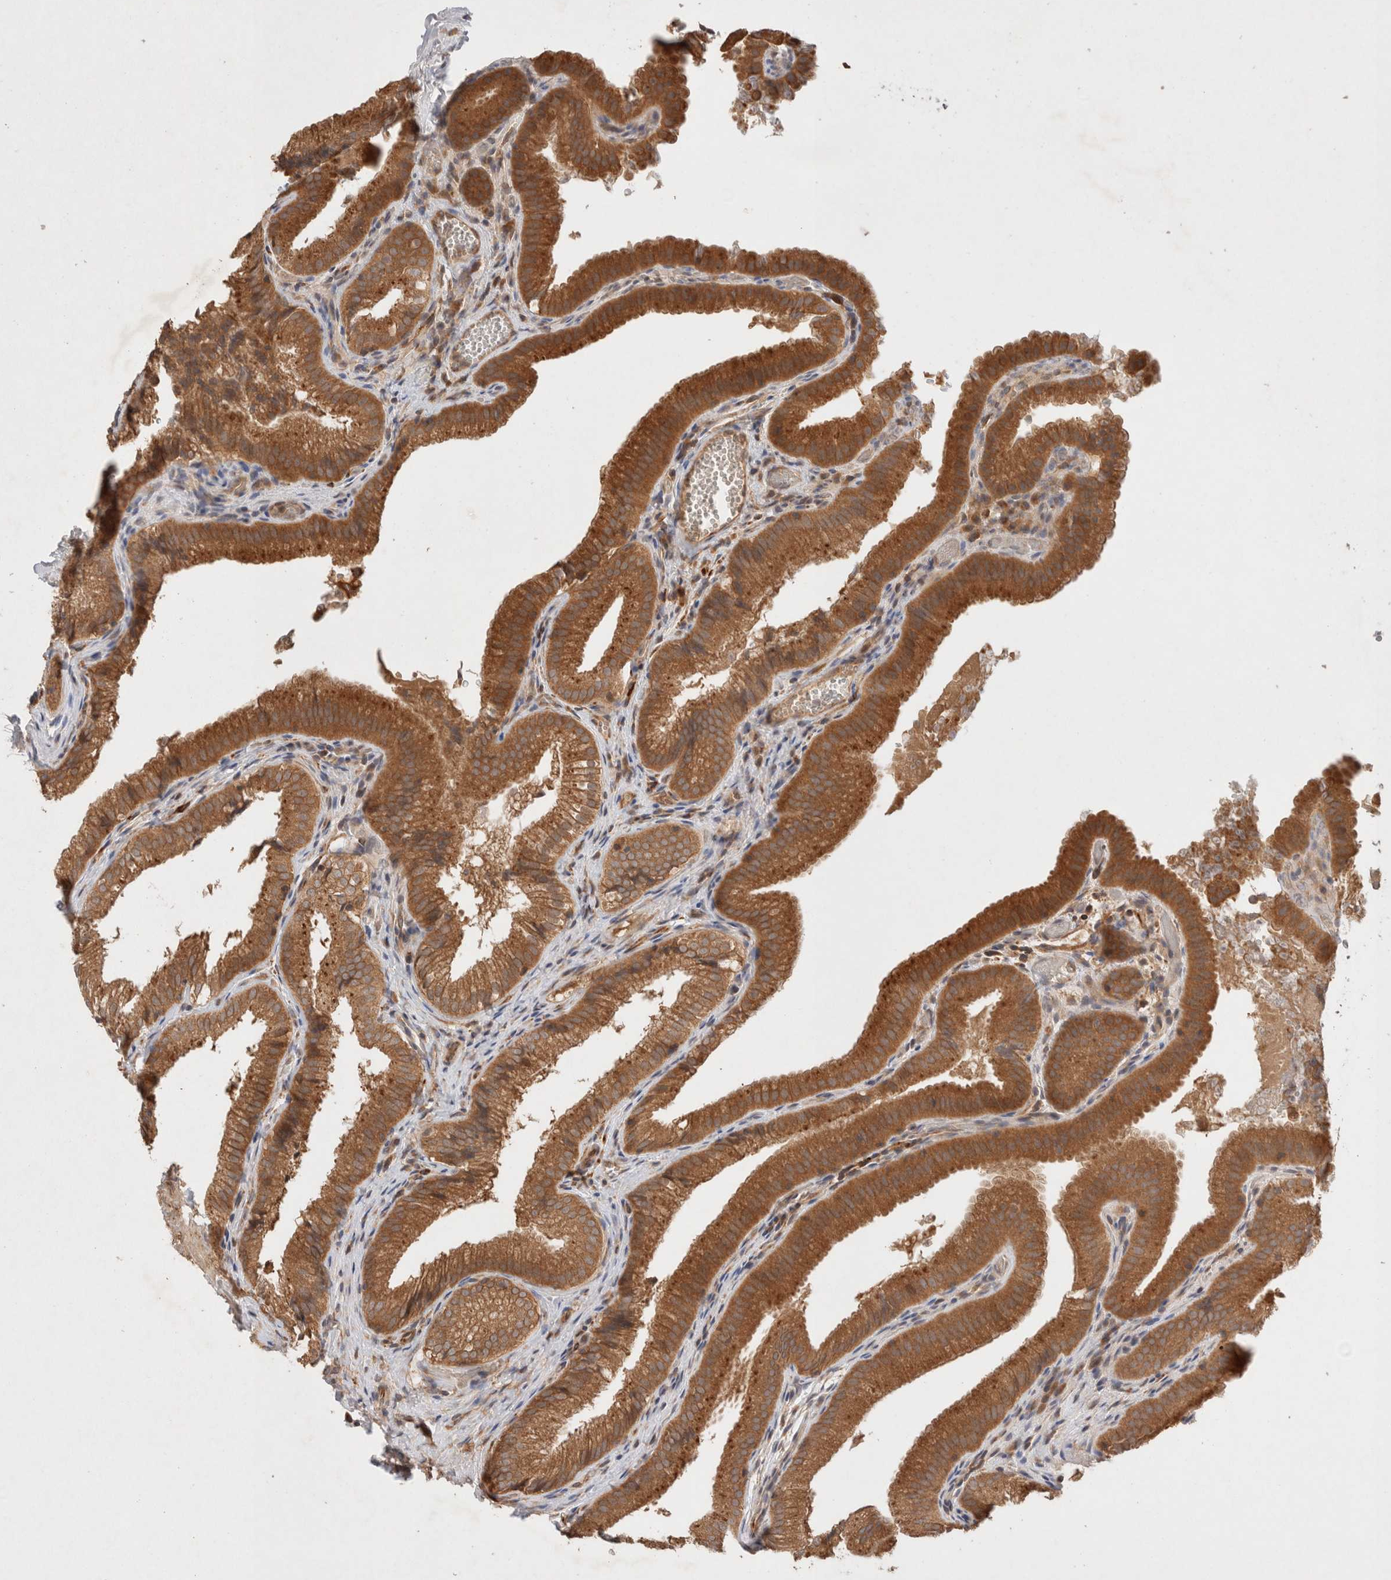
{"staining": {"intensity": "strong", "quantity": ">75%", "location": "cytoplasmic/membranous"}, "tissue": "gallbladder", "cell_type": "Glandular cells", "image_type": "normal", "snomed": [{"axis": "morphology", "description": "Normal tissue, NOS"}, {"axis": "topography", "description": "Gallbladder"}], "caption": "Protein staining of benign gallbladder demonstrates strong cytoplasmic/membranous expression in approximately >75% of glandular cells.", "gene": "KLHL20", "patient": {"sex": "female", "age": 30}}